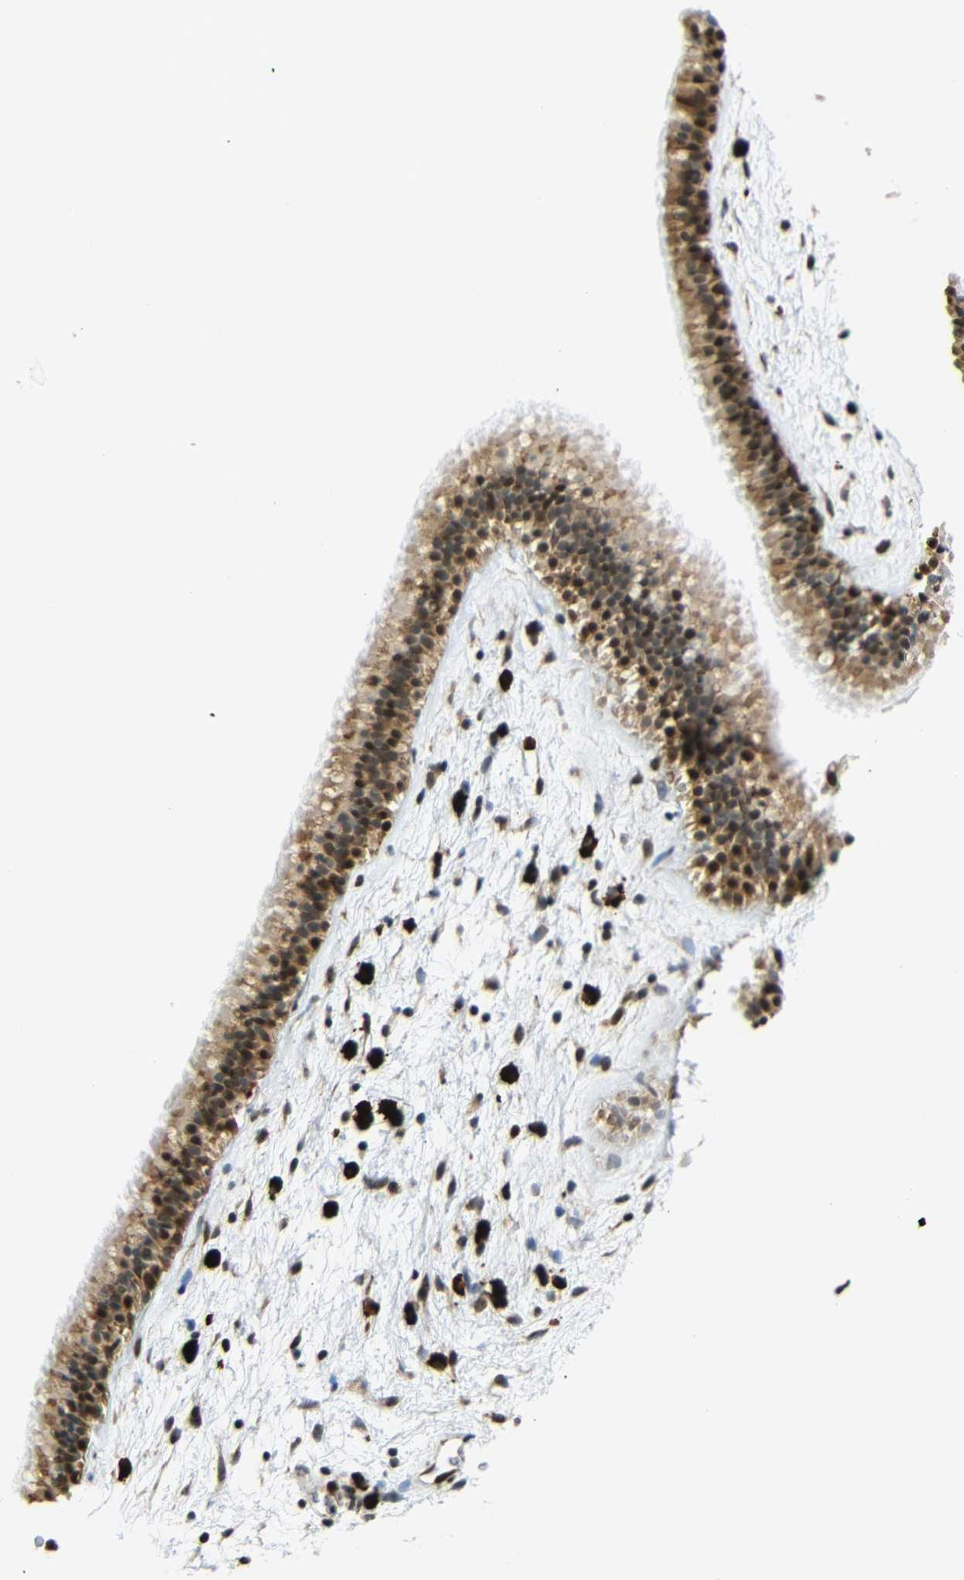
{"staining": {"intensity": "strong", "quantity": ">75%", "location": "cytoplasmic/membranous,nuclear"}, "tissue": "nasopharynx", "cell_type": "Respiratory epithelial cells", "image_type": "normal", "snomed": [{"axis": "morphology", "description": "Normal tissue, NOS"}, {"axis": "morphology", "description": "Inflammation, NOS"}, {"axis": "topography", "description": "Nasopharynx"}], "caption": "A histopathology image of nasopharynx stained for a protein reveals strong cytoplasmic/membranous,nuclear brown staining in respiratory epithelial cells.", "gene": "SPCS2", "patient": {"sex": "male", "age": 48}}